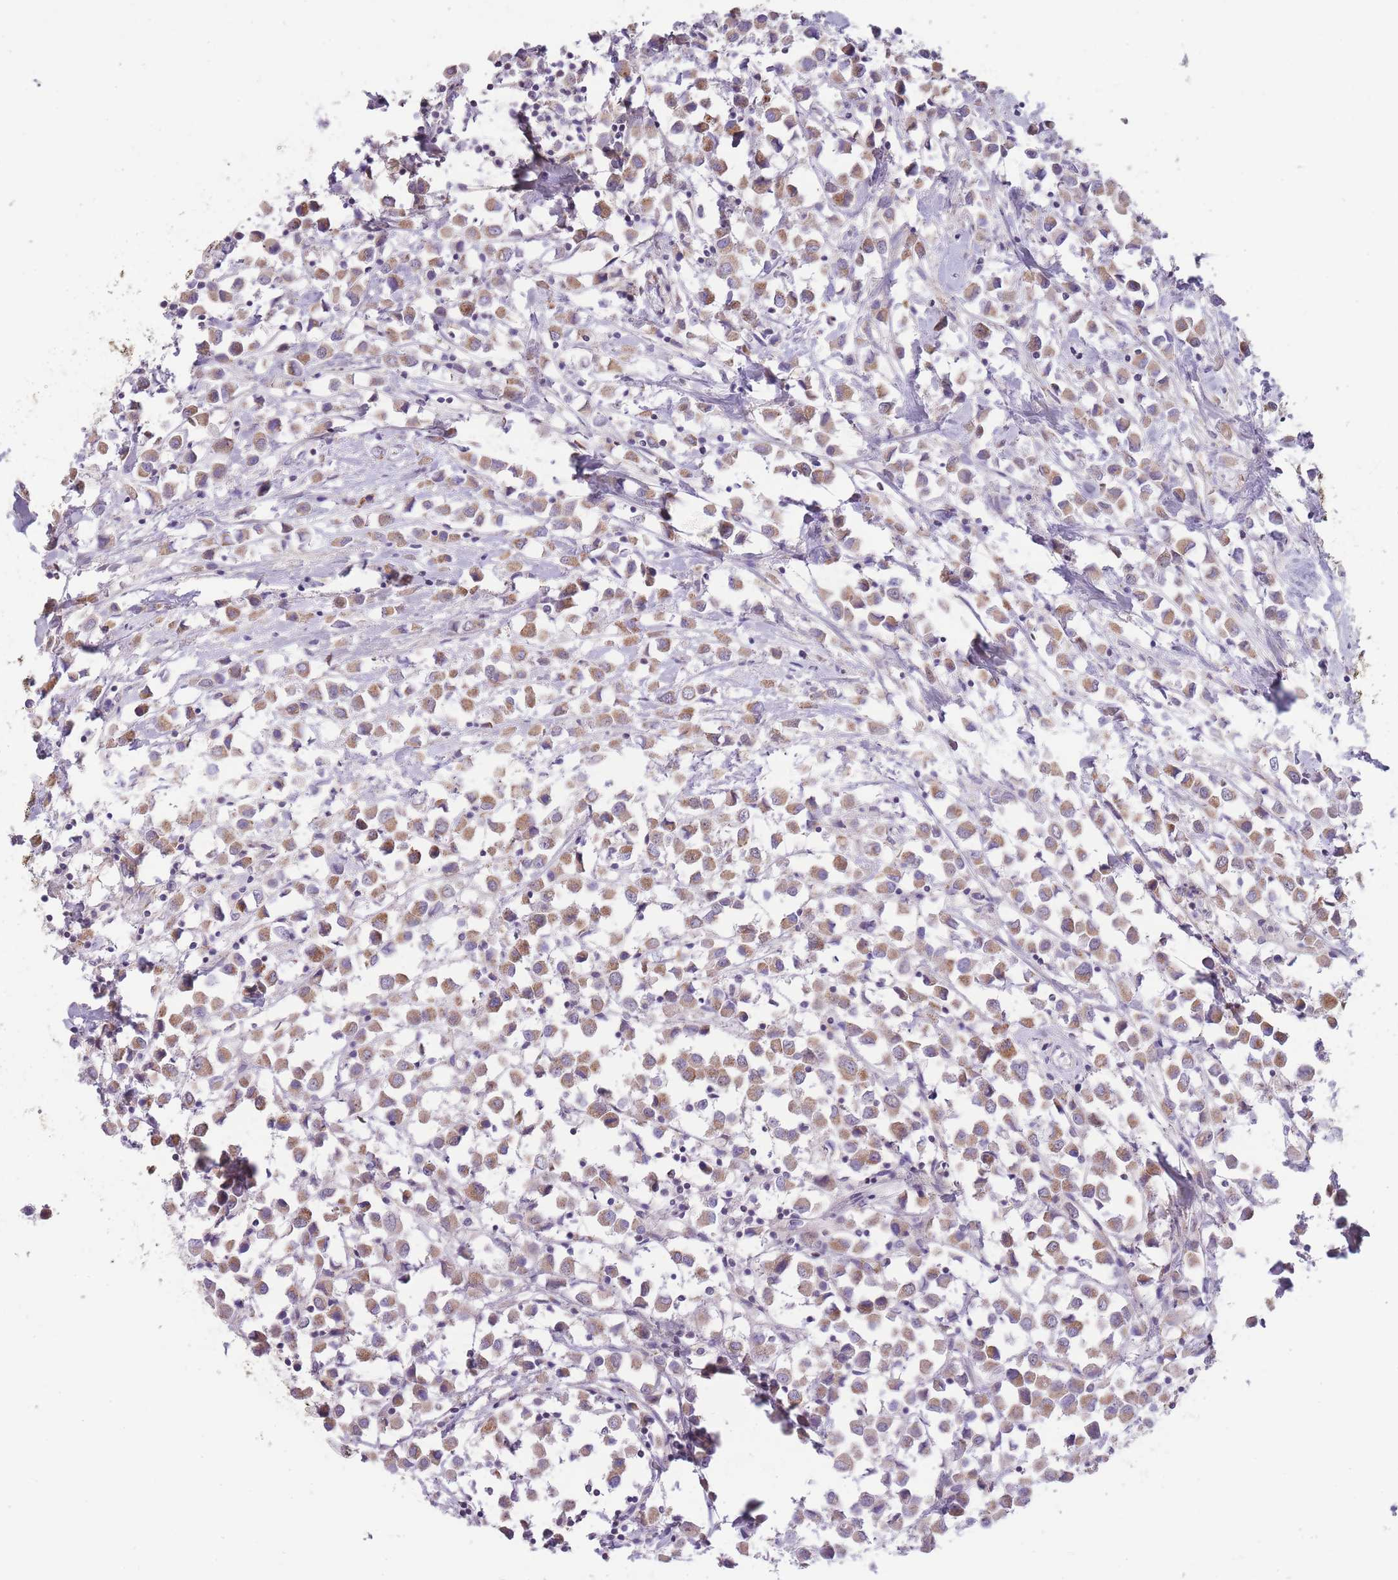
{"staining": {"intensity": "weak", "quantity": ">75%", "location": "cytoplasmic/membranous"}, "tissue": "breast cancer", "cell_type": "Tumor cells", "image_type": "cancer", "snomed": [{"axis": "morphology", "description": "Duct carcinoma"}, {"axis": "topography", "description": "Breast"}], "caption": "A high-resolution photomicrograph shows IHC staining of infiltrating ductal carcinoma (breast), which demonstrates weak cytoplasmic/membranous positivity in about >75% of tumor cells.", "gene": "ZBTB24", "patient": {"sex": "female", "age": 61}}